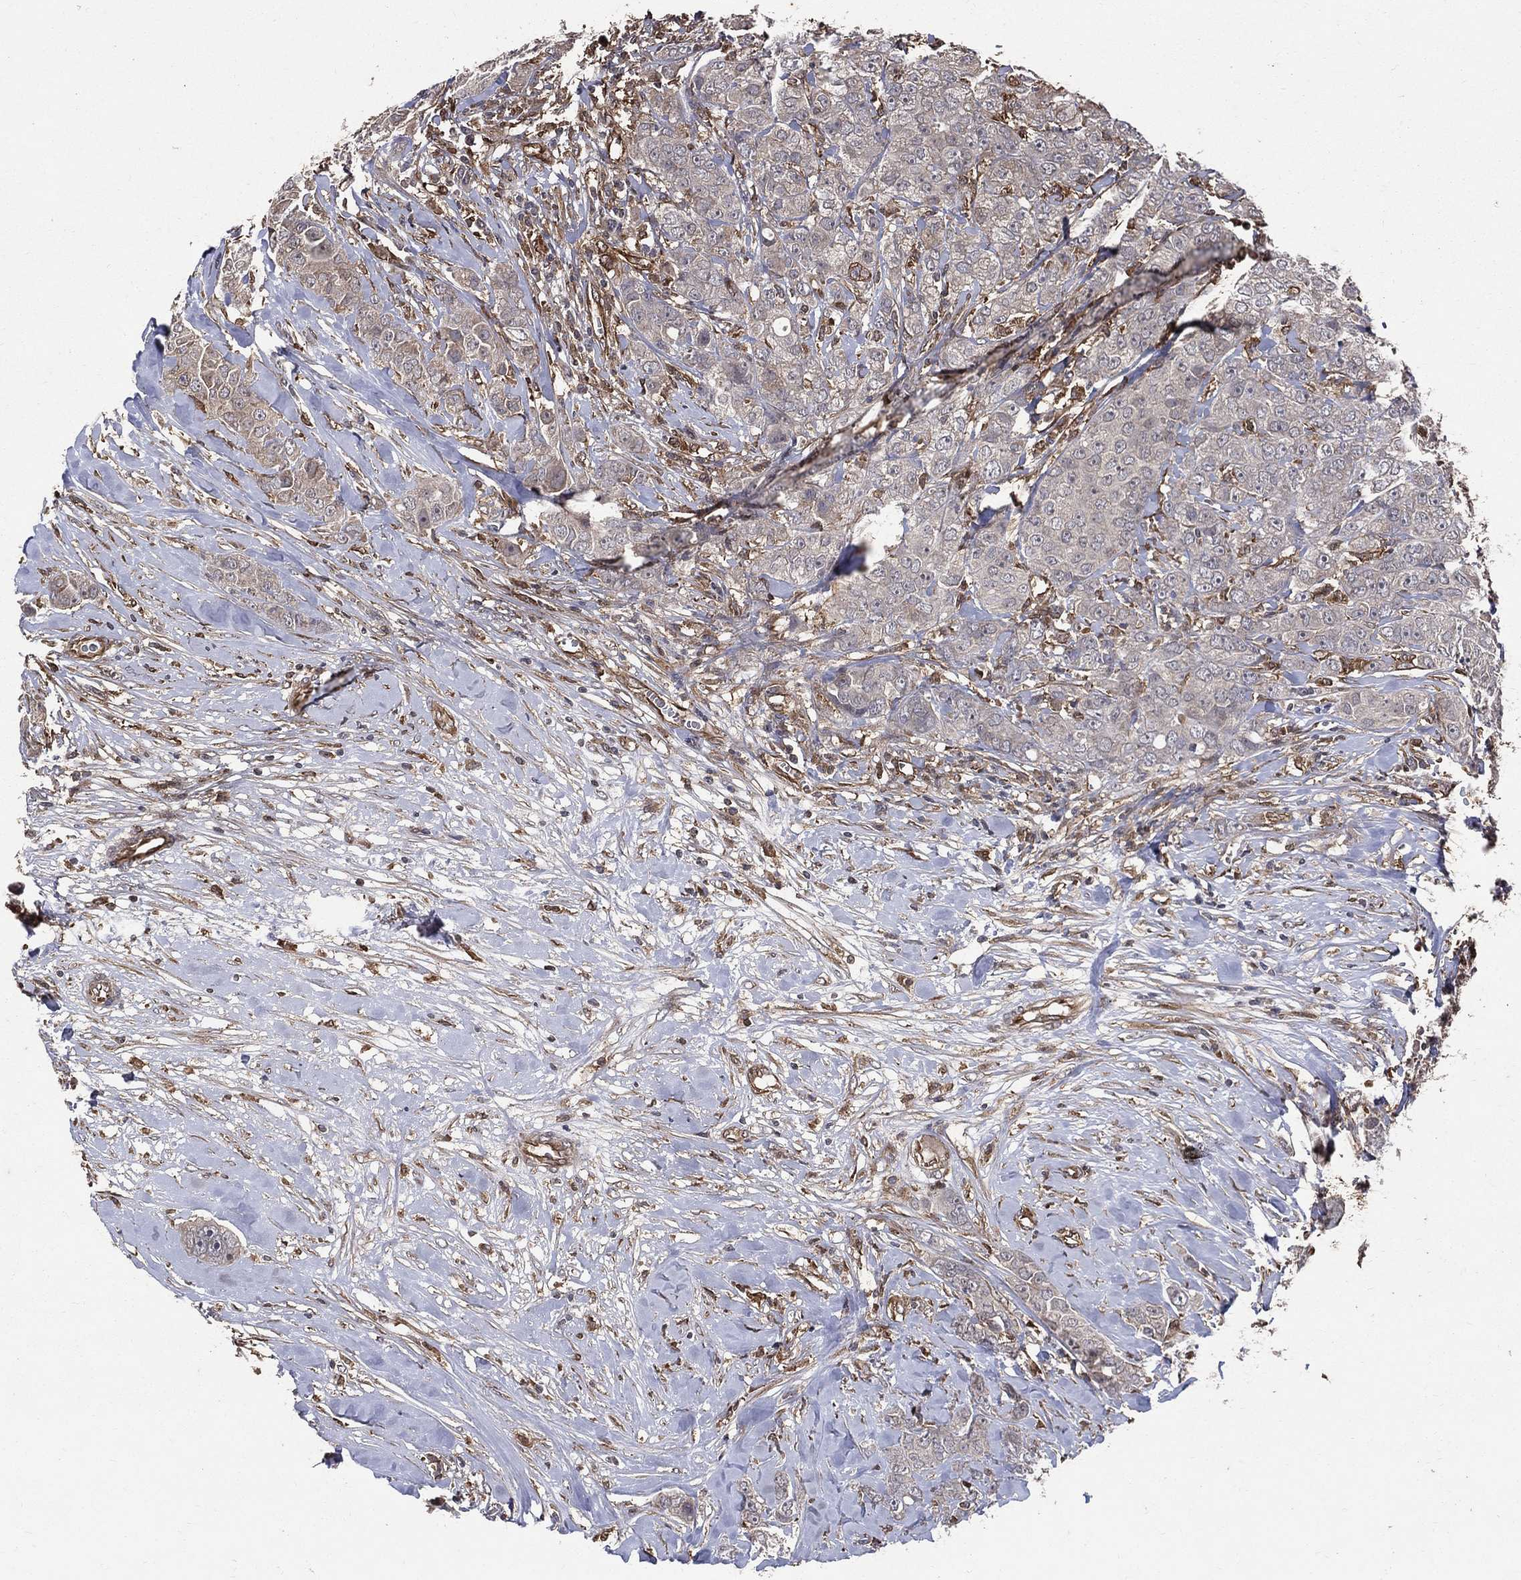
{"staining": {"intensity": "weak", "quantity": "<25%", "location": "cytoplasmic/membranous"}, "tissue": "breast cancer", "cell_type": "Tumor cells", "image_type": "cancer", "snomed": [{"axis": "morphology", "description": "Duct carcinoma"}, {"axis": "topography", "description": "Breast"}], "caption": "Tumor cells show no significant protein staining in breast infiltrating ductal carcinoma.", "gene": "DPYSL2", "patient": {"sex": "female", "age": 43}}